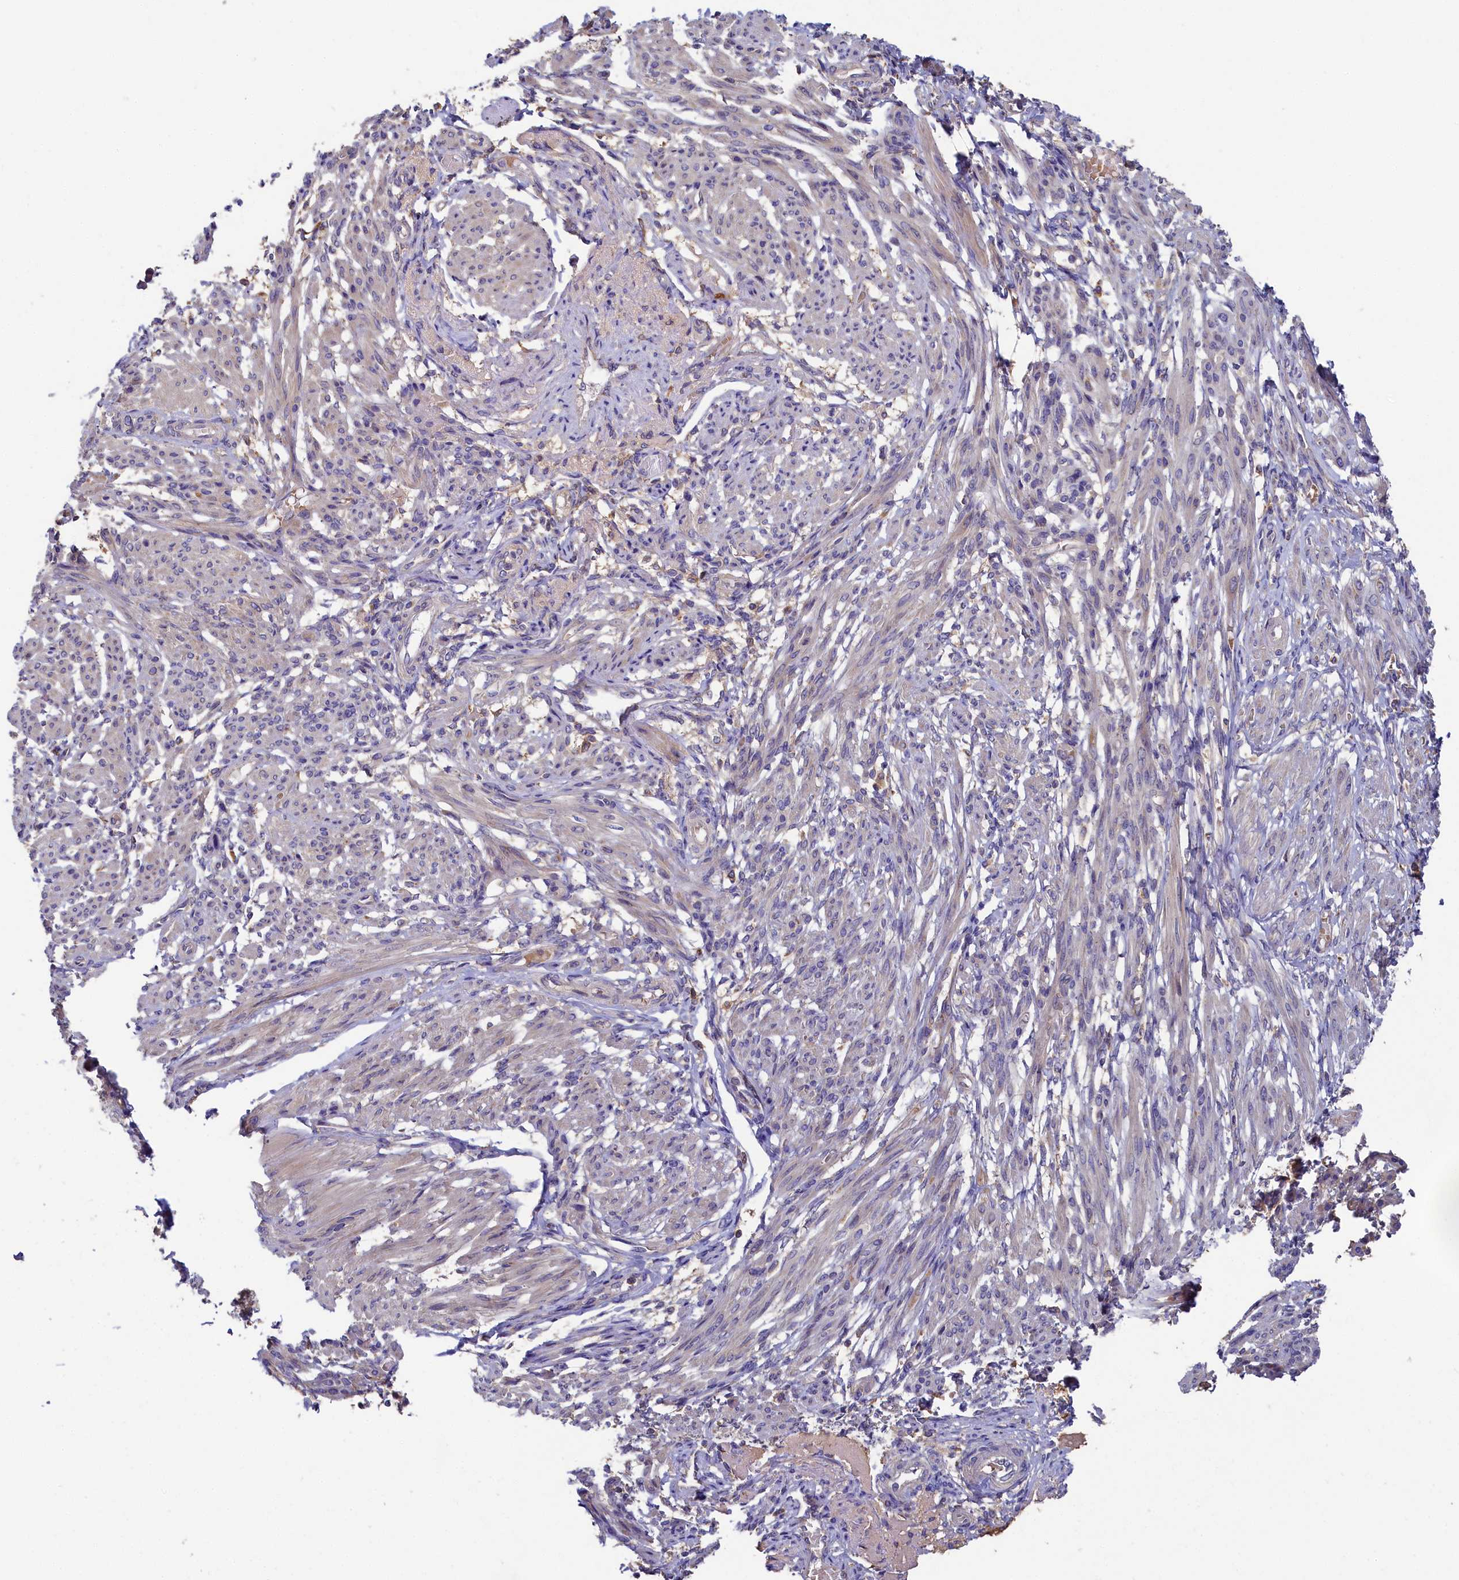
{"staining": {"intensity": "weak", "quantity": "25%-75%", "location": "cytoplasmic/membranous"}, "tissue": "smooth muscle", "cell_type": "Smooth muscle cells", "image_type": "normal", "snomed": [{"axis": "morphology", "description": "Normal tissue, NOS"}, {"axis": "topography", "description": "Smooth muscle"}], "caption": "Protein staining exhibits weak cytoplasmic/membranous staining in approximately 25%-75% of smooth muscle cells in unremarkable smooth muscle. The staining was performed using DAB to visualize the protein expression in brown, while the nuclei were stained in blue with hematoxylin (Magnification: 20x).", "gene": "SEC31B", "patient": {"sex": "female", "age": 39}}